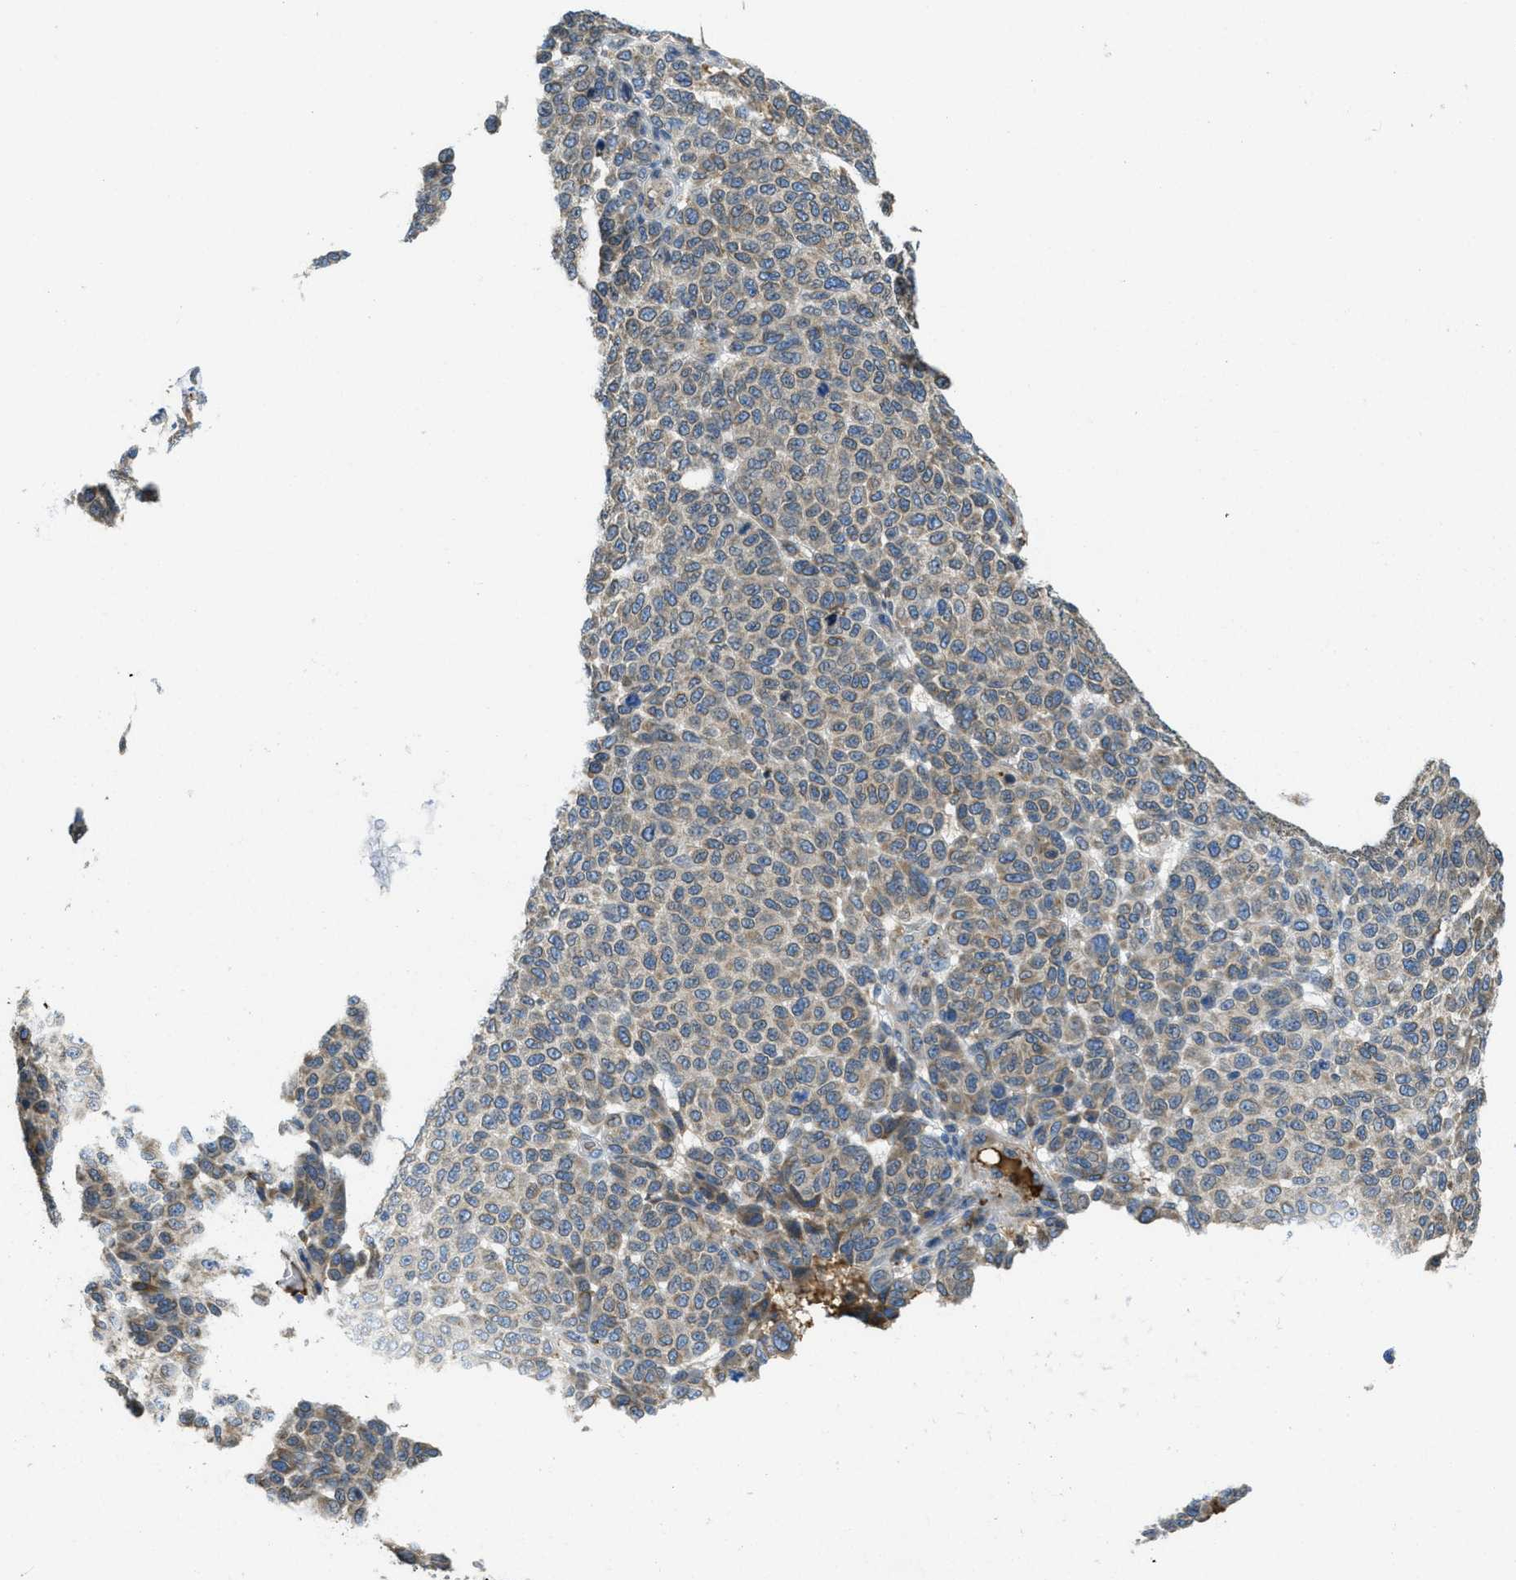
{"staining": {"intensity": "weak", "quantity": "25%-75%", "location": "cytoplasmic/membranous"}, "tissue": "melanoma", "cell_type": "Tumor cells", "image_type": "cancer", "snomed": [{"axis": "morphology", "description": "Malignant melanoma, NOS"}, {"axis": "topography", "description": "Skin"}], "caption": "Weak cytoplasmic/membranous staining for a protein is appreciated in about 25%-75% of tumor cells of malignant melanoma using IHC.", "gene": "MPDU1", "patient": {"sex": "male", "age": 59}}